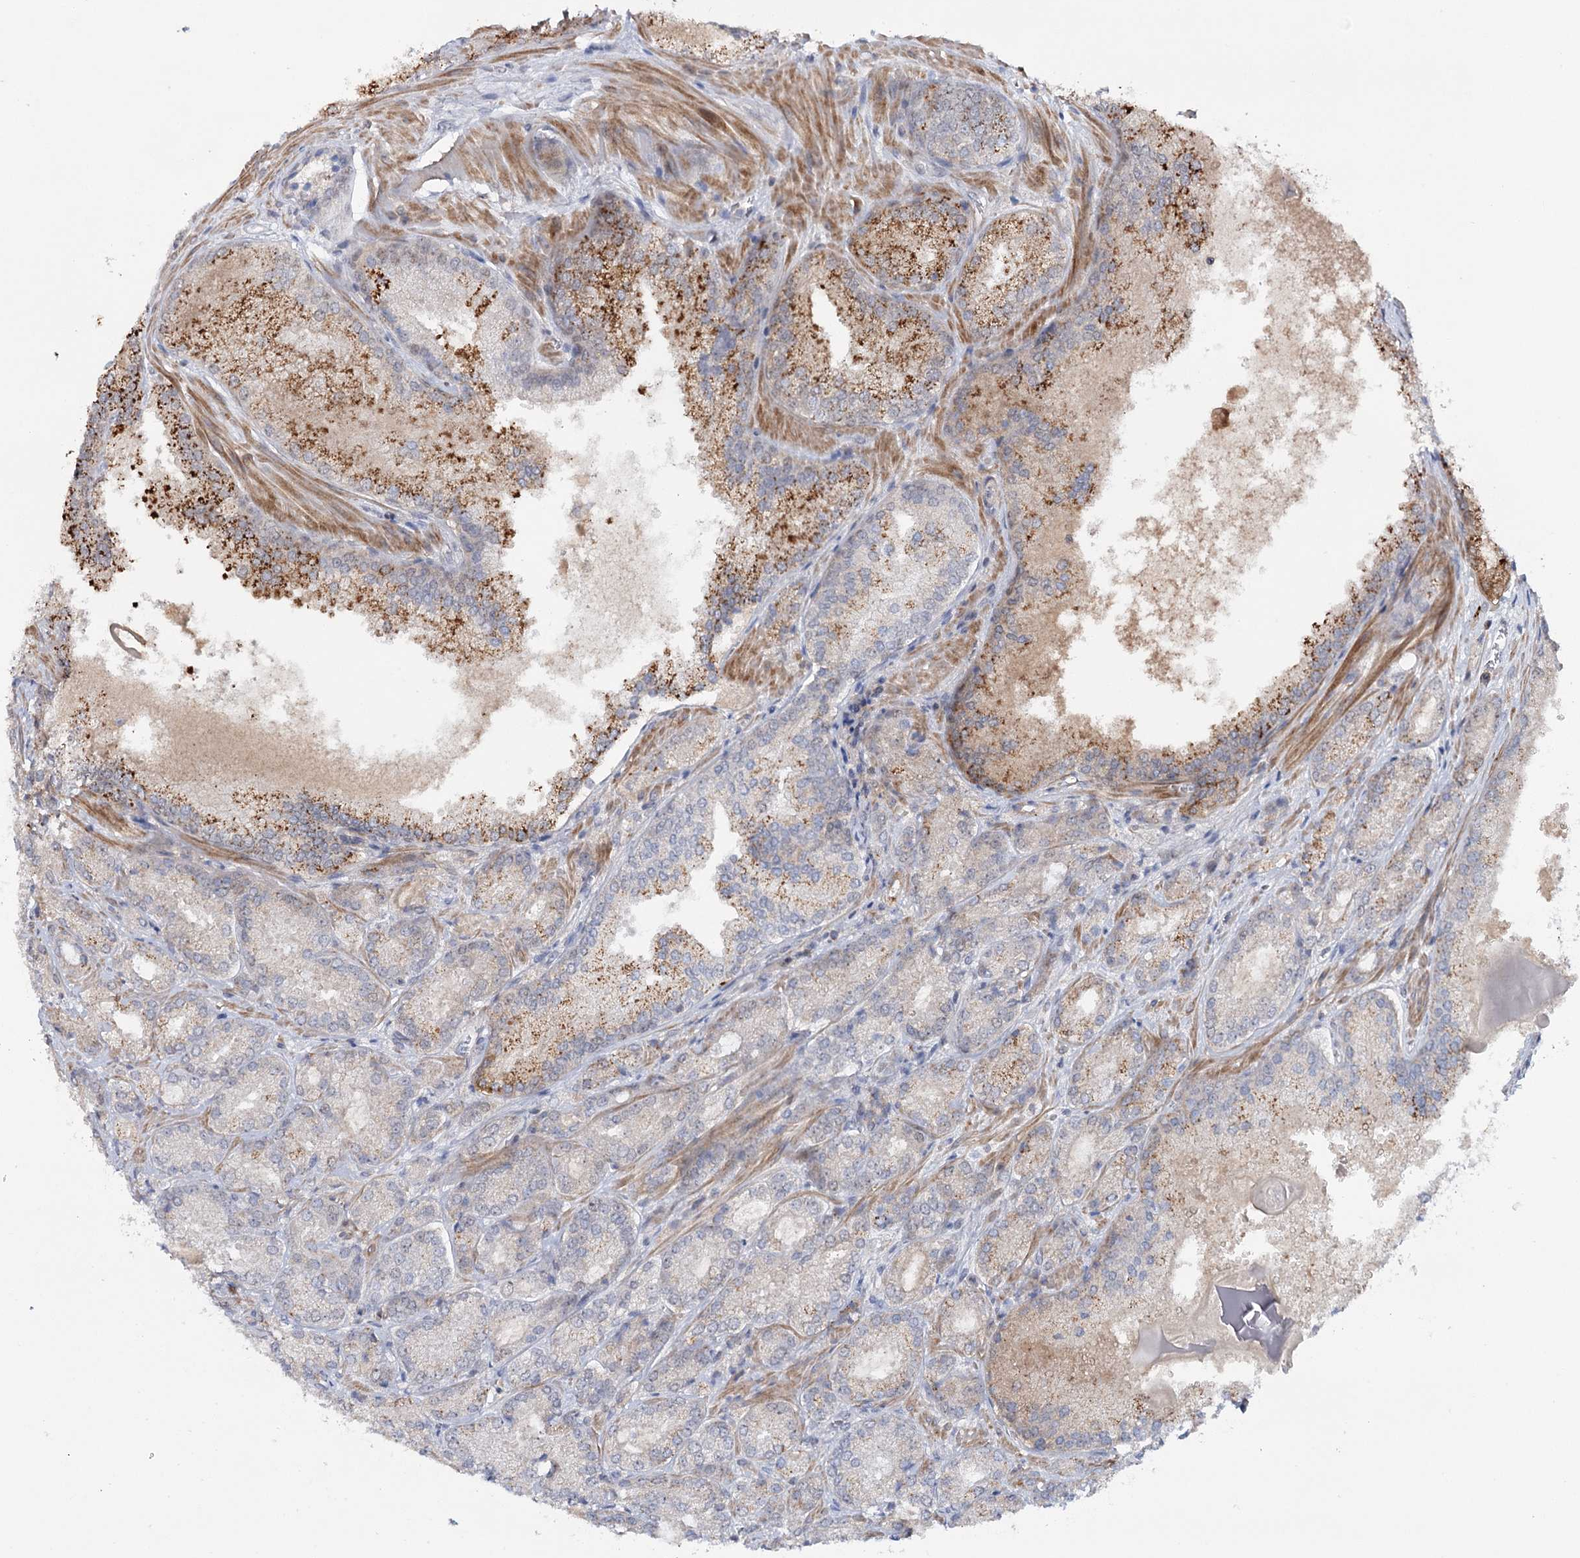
{"staining": {"intensity": "negative", "quantity": "none", "location": "none"}, "tissue": "prostate cancer", "cell_type": "Tumor cells", "image_type": "cancer", "snomed": [{"axis": "morphology", "description": "Adenocarcinoma, Low grade"}, {"axis": "topography", "description": "Prostate"}], "caption": "DAB immunohistochemical staining of prostate adenocarcinoma (low-grade) exhibits no significant staining in tumor cells.", "gene": "ZC3H8", "patient": {"sex": "male", "age": 74}}